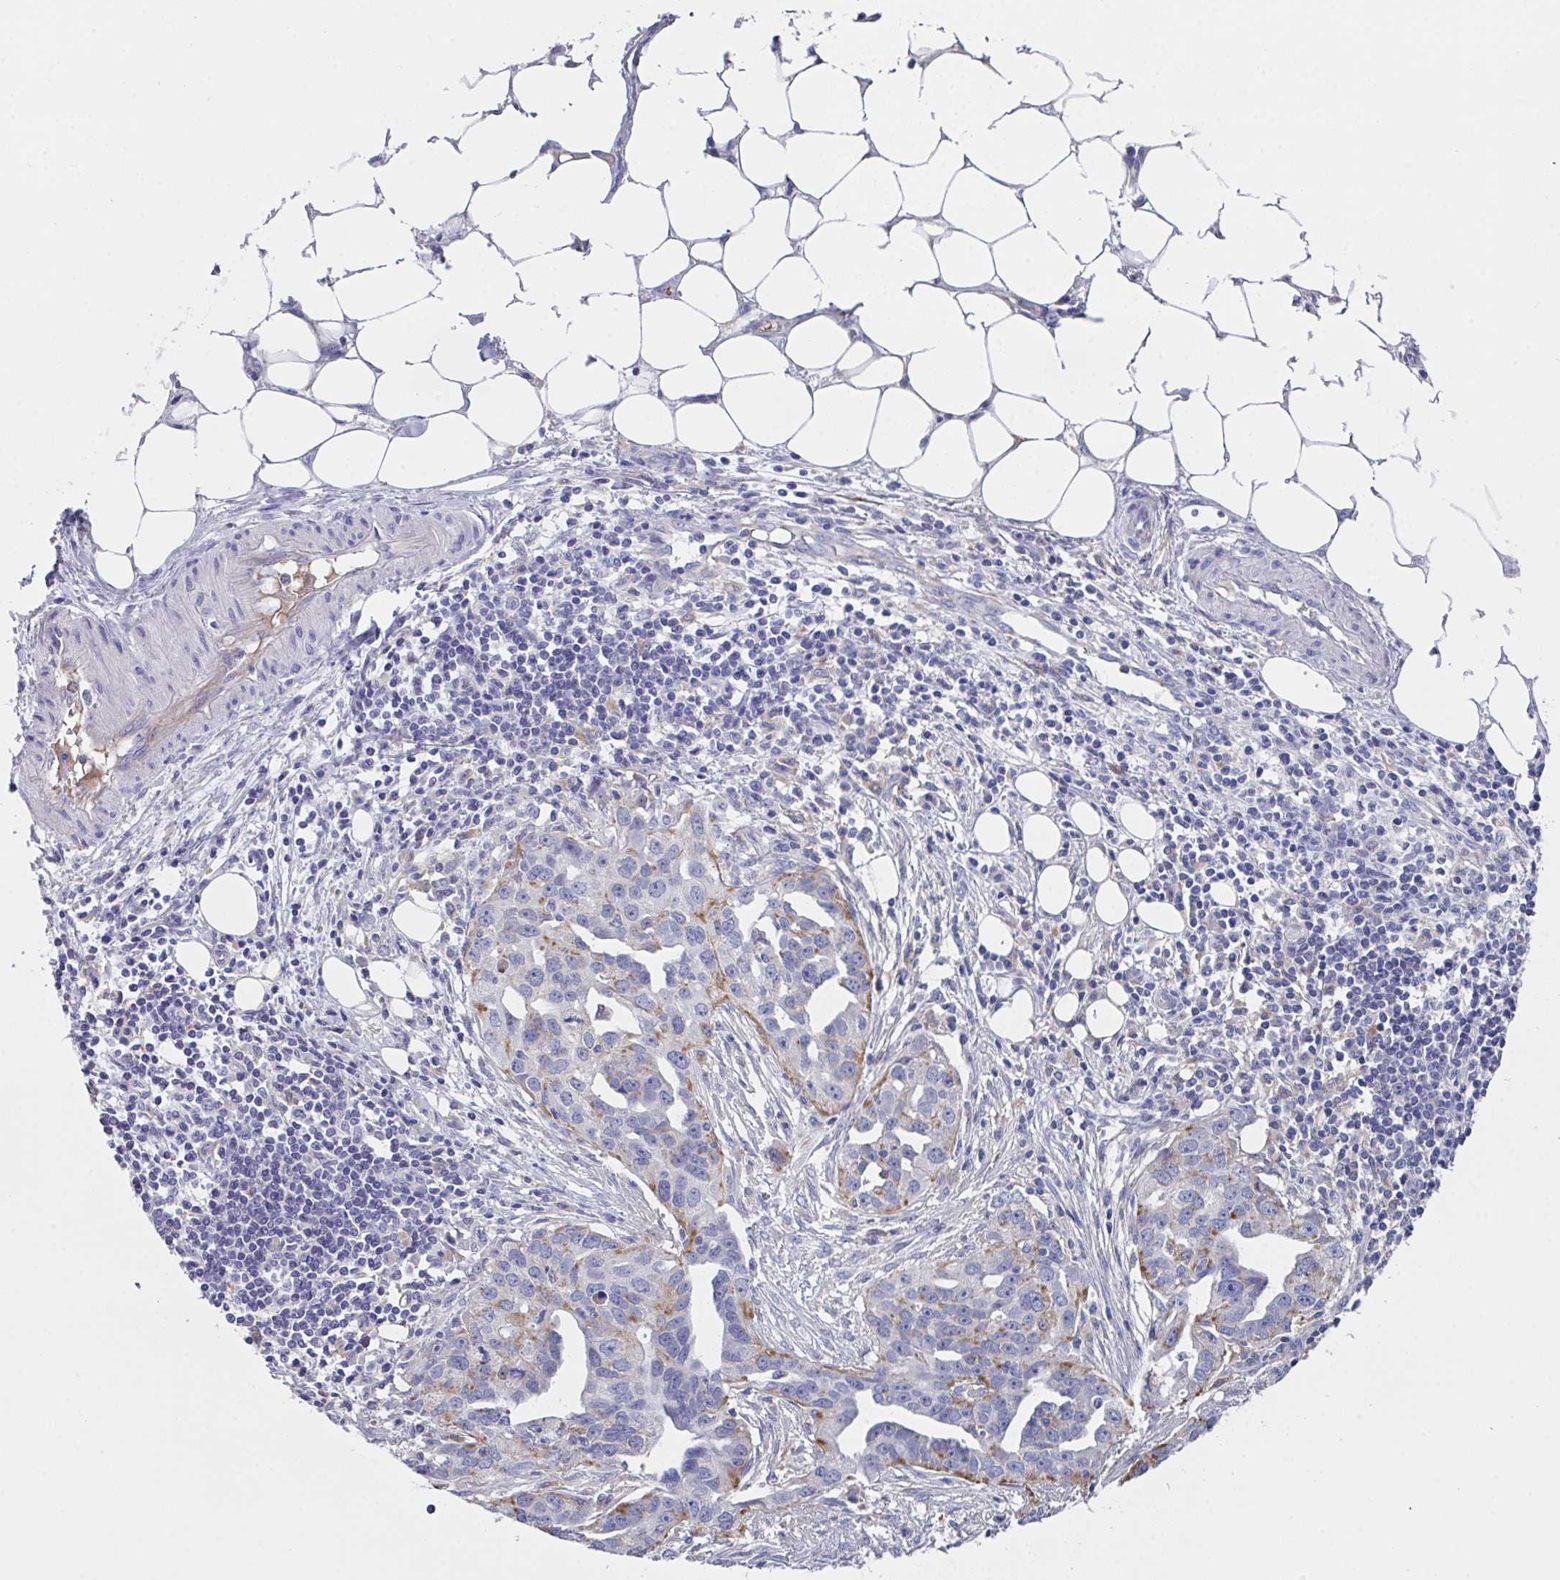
{"staining": {"intensity": "moderate", "quantity": "<25%", "location": "cytoplasmic/membranous"}, "tissue": "ovarian cancer", "cell_type": "Tumor cells", "image_type": "cancer", "snomed": [{"axis": "morphology", "description": "Carcinoma, endometroid"}, {"axis": "morphology", "description": "Cystadenocarcinoma, serous, NOS"}, {"axis": "topography", "description": "Ovary"}], "caption": "This photomicrograph displays ovarian cancer (endometroid carcinoma) stained with immunohistochemistry (IHC) to label a protein in brown. The cytoplasmic/membranous of tumor cells show moderate positivity for the protein. Nuclei are counter-stained blue.", "gene": "TFAP2C", "patient": {"sex": "female", "age": 45}}